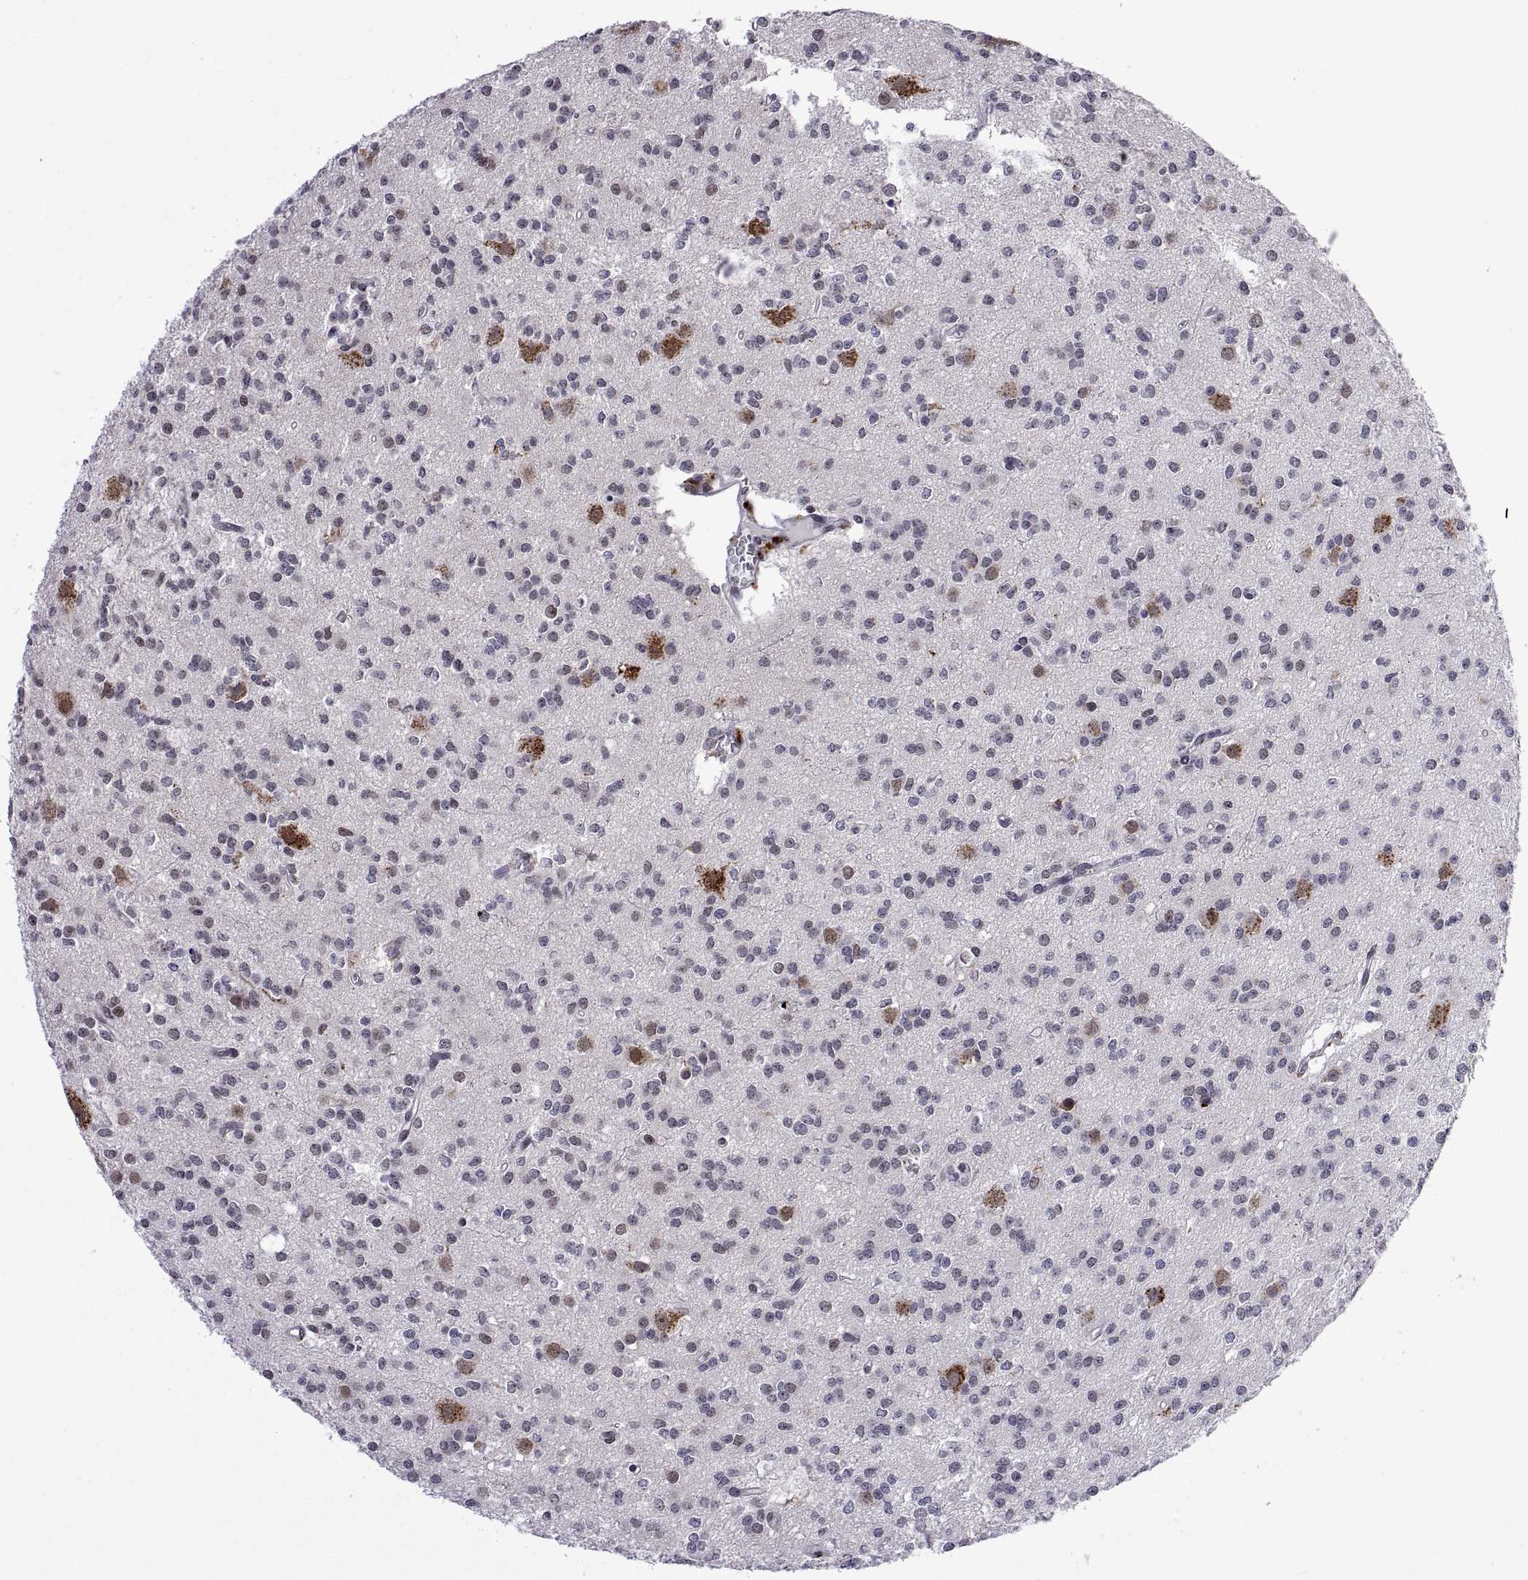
{"staining": {"intensity": "negative", "quantity": "none", "location": "none"}, "tissue": "glioma", "cell_type": "Tumor cells", "image_type": "cancer", "snomed": [{"axis": "morphology", "description": "Glioma, malignant, Low grade"}, {"axis": "topography", "description": "Brain"}], "caption": "High magnification brightfield microscopy of glioma stained with DAB (brown) and counterstained with hematoxylin (blue): tumor cells show no significant expression. The staining is performed using DAB brown chromogen with nuclei counter-stained in using hematoxylin.", "gene": "NR4A1", "patient": {"sex": "male", "age": 27}}